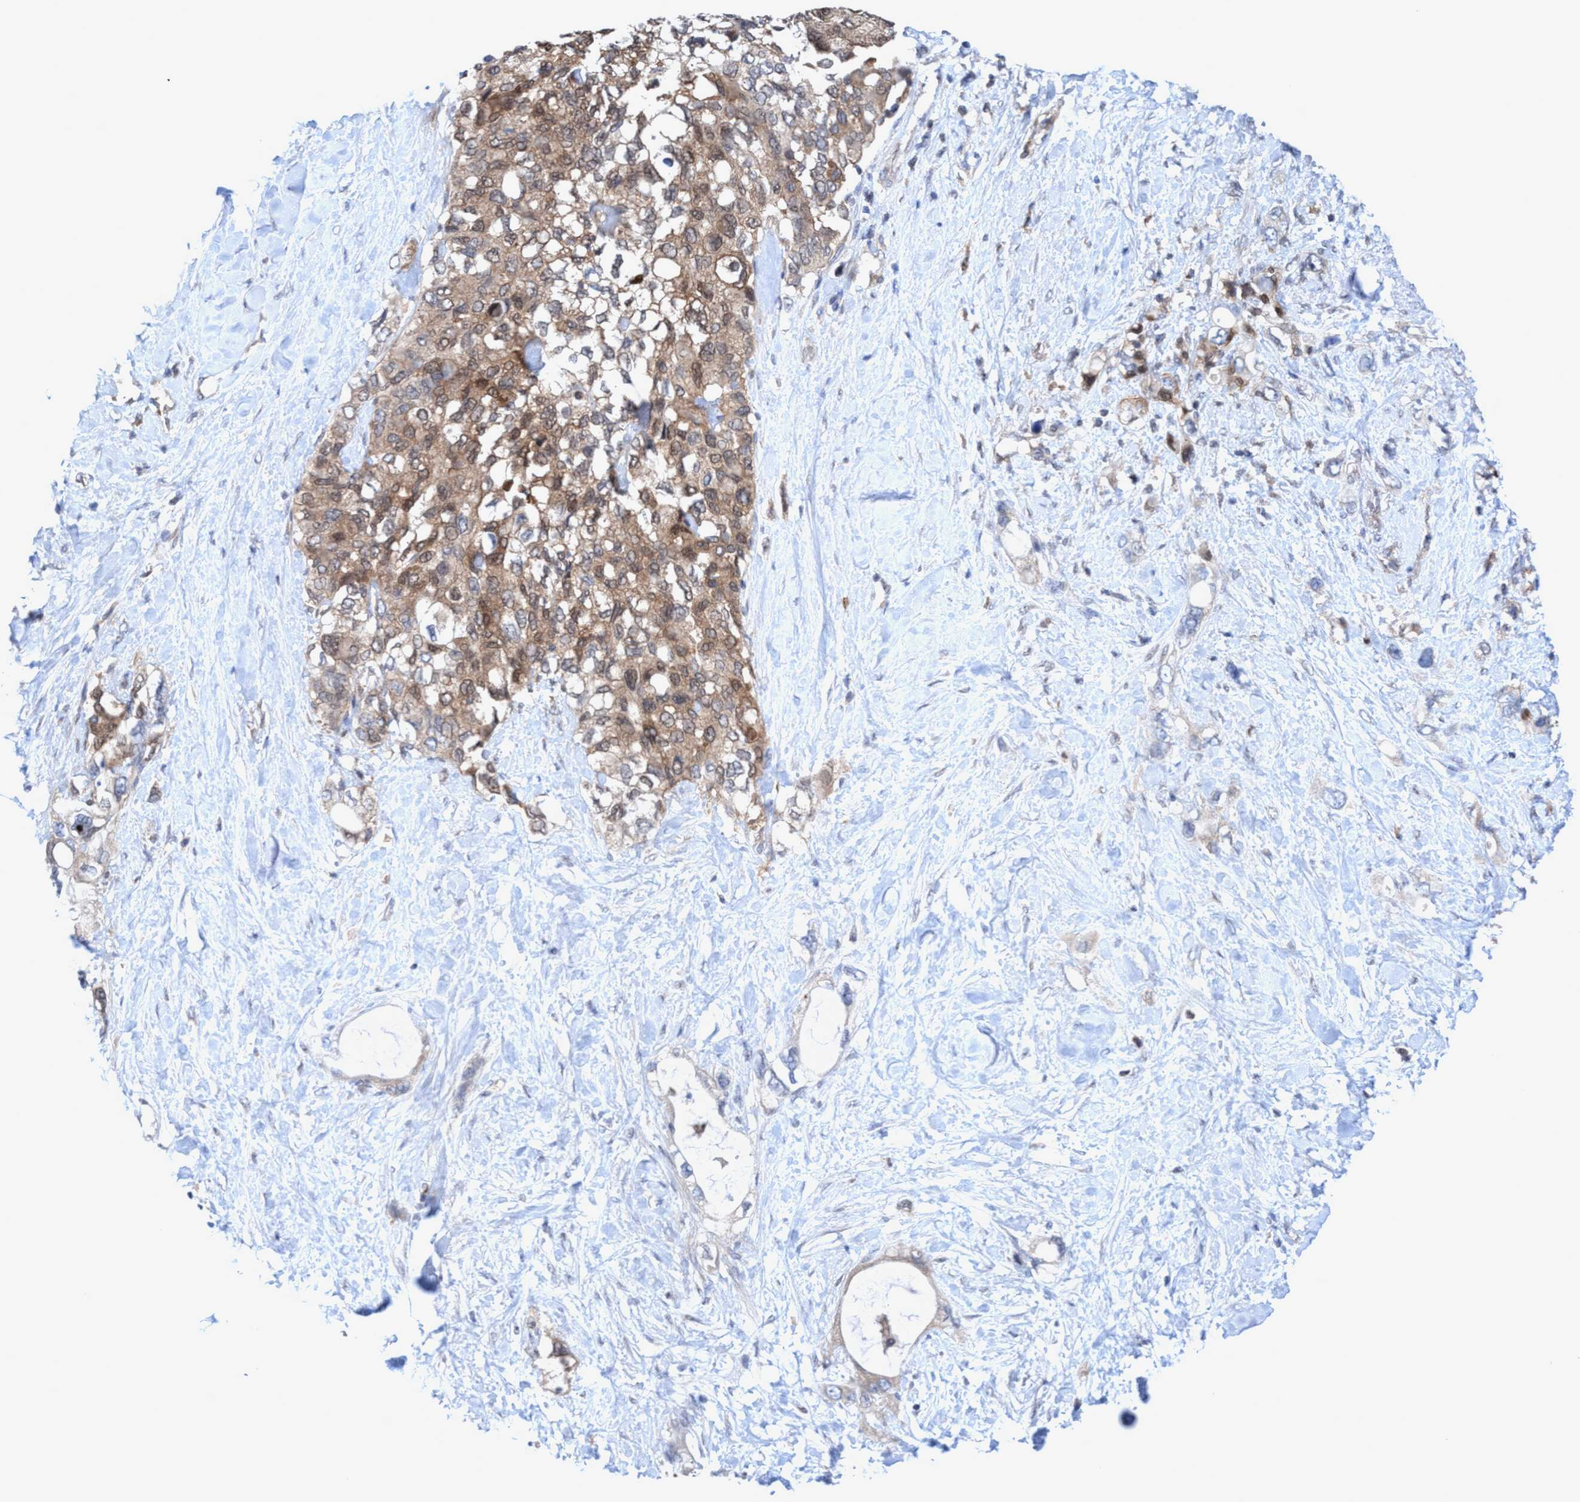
{"staining": {"intensity": "moderate", "quantity": ">75%", "location": "cytoplasmic/membranous,nuclear"}, "tissue": "pancreatic cancer", "cell_type": "Tumor cells", "image_type": "cancer", "snomed": [{"axis": "morphology", "description": "Adenocarcinoma, NOS"}, {"axis": "topography", "description": "Pancreas"}], "caption": "Moderate cytoplasmic/membranous and nuclear protein positivity is identified in about >75% of tumor cells in pancreatic cancer (adenocarcinoma). (Stains: DAB (3,3'-diaminobenzidine) in brown, nuclei in blue, Microscopy: brightfield microscopy at high magnification).", "gene": "GLOD4", "patient": {"sex": "female", "age": 56}}